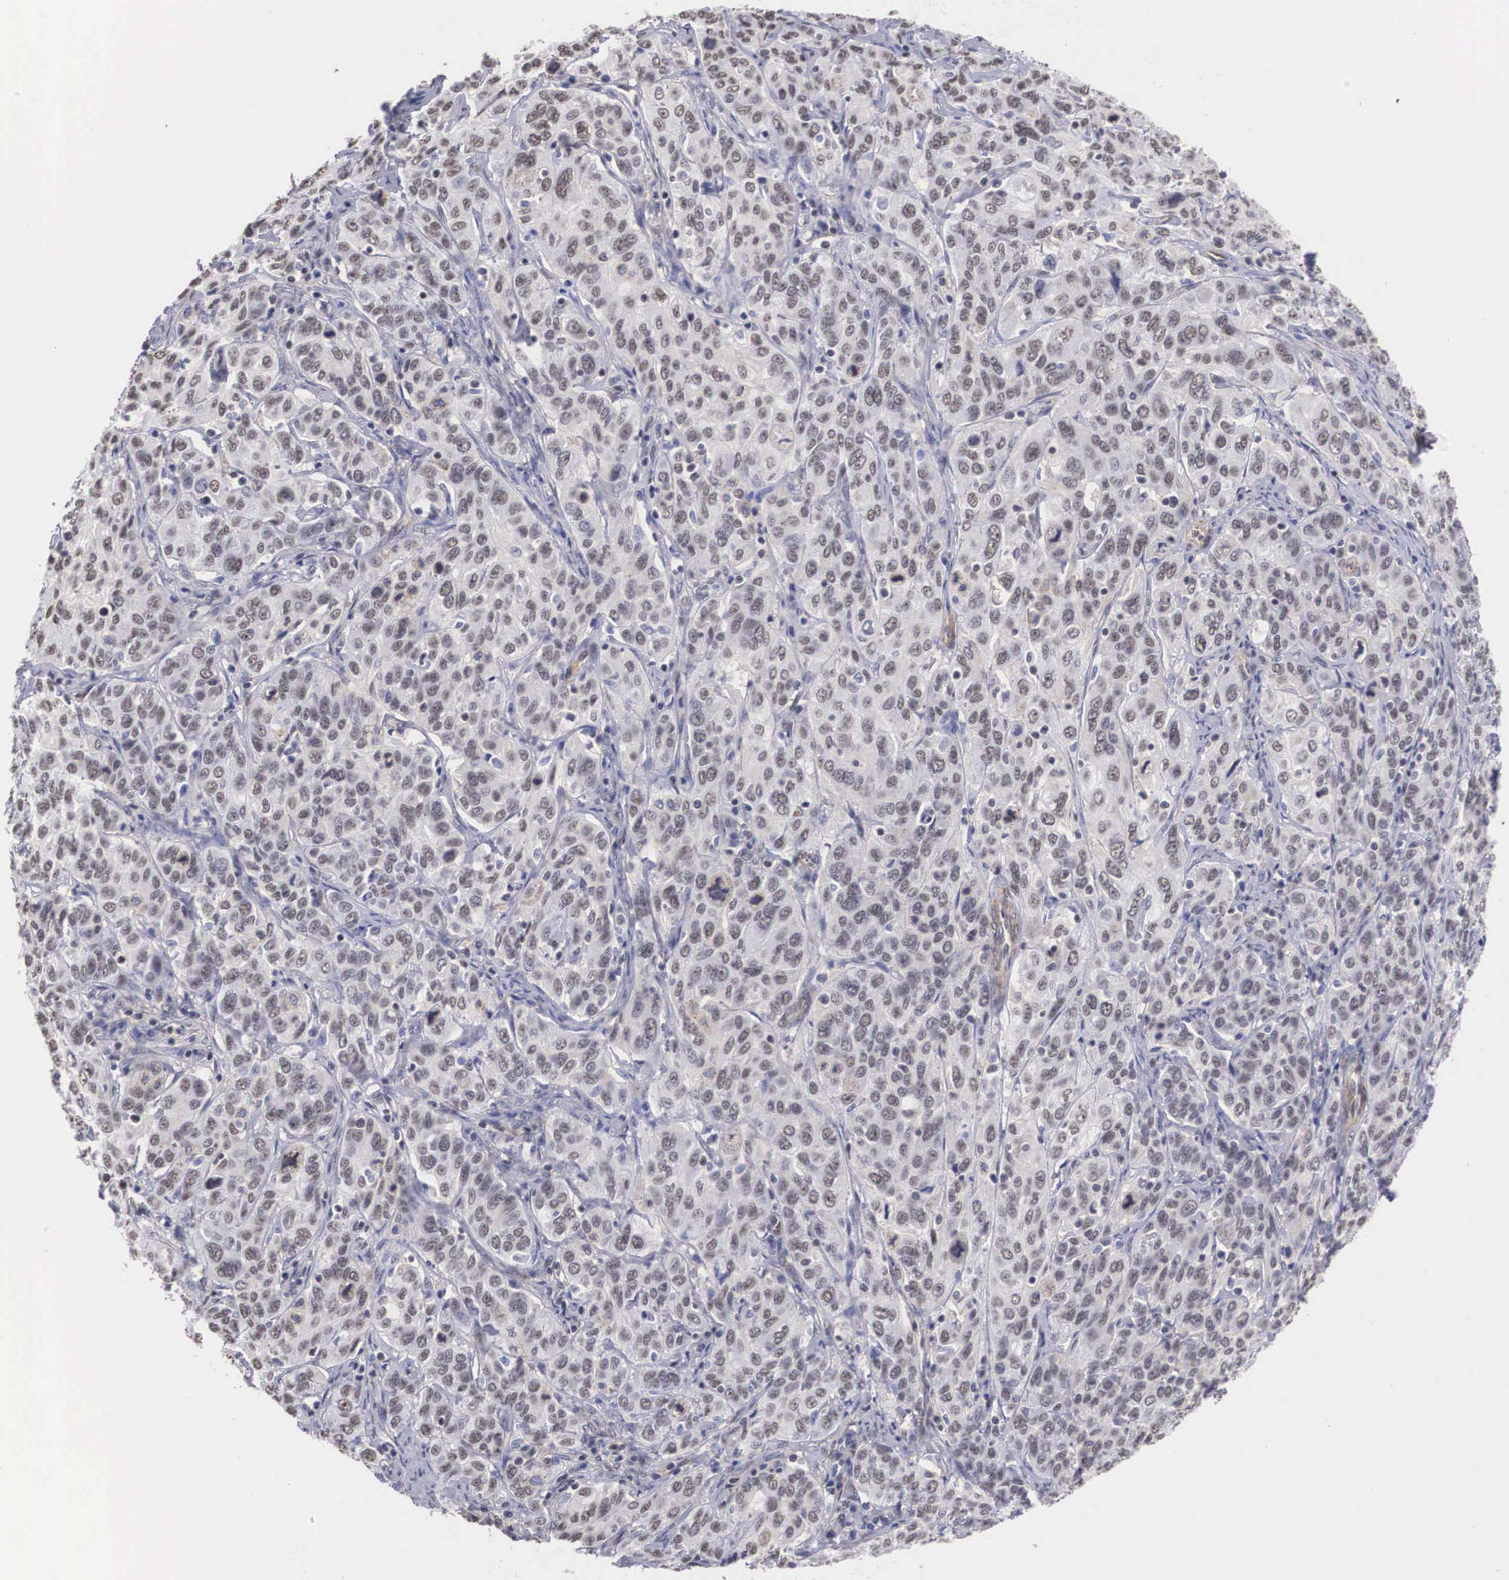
{"staining": {"intensity": "weak", "quantity": "<25%", "location": "nuclear"}, "tissue": "cervical cancer", "cell_type": "Tumor cells", "image_type": "cancer", "snomed": [{"axis": "morphology", "description": "Squamous cell carcinoma, NOS"}, {"axis": "topography", "description": "Cervix"}], "caption": "The histopathology image demonstrates no staining of tumor cells in cervical cancer (squamous cell carcinoma).", "gene": "NR4A2", "patient": {"sex": "female", "age": 38}}